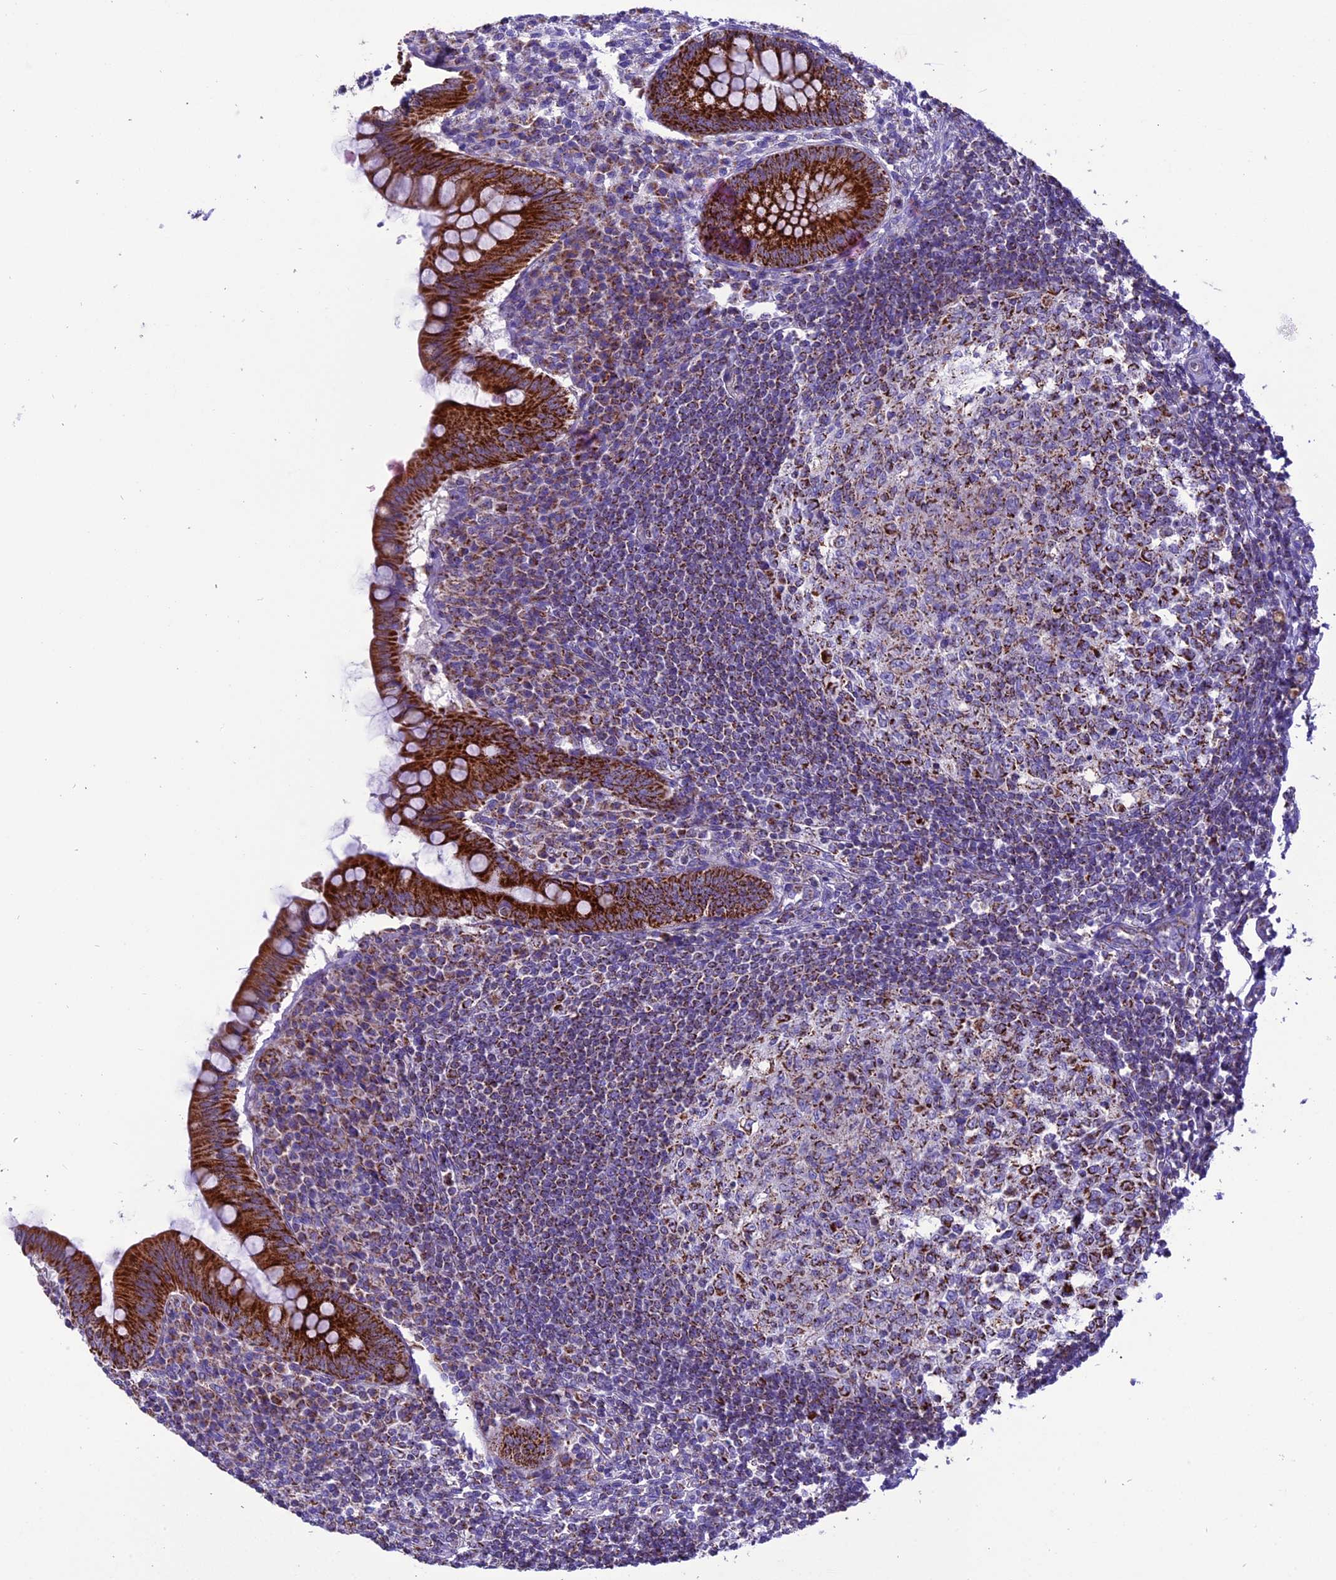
{"staining": {"intensity": "strong", "quantity": ">75%", "location": "cytoplasmic/membranous"}, "tissue": "appendix", "cell_type": "Glandular cells", "image_type": "normal", "snomed": [{"axis": "morphology", "description": "Normal tissue, NOS"}, {"axis": "topography", "description": "Appendix"}], "caption": "Immunohistochemistry (IHC) (DAB) staining of benign human appendix exhibits strong cytoplasmic/membranous protein positivity in about >75% of glandular cells.", "gene": "MRPS34", "patient": {"sex": "female", "age": 33}}